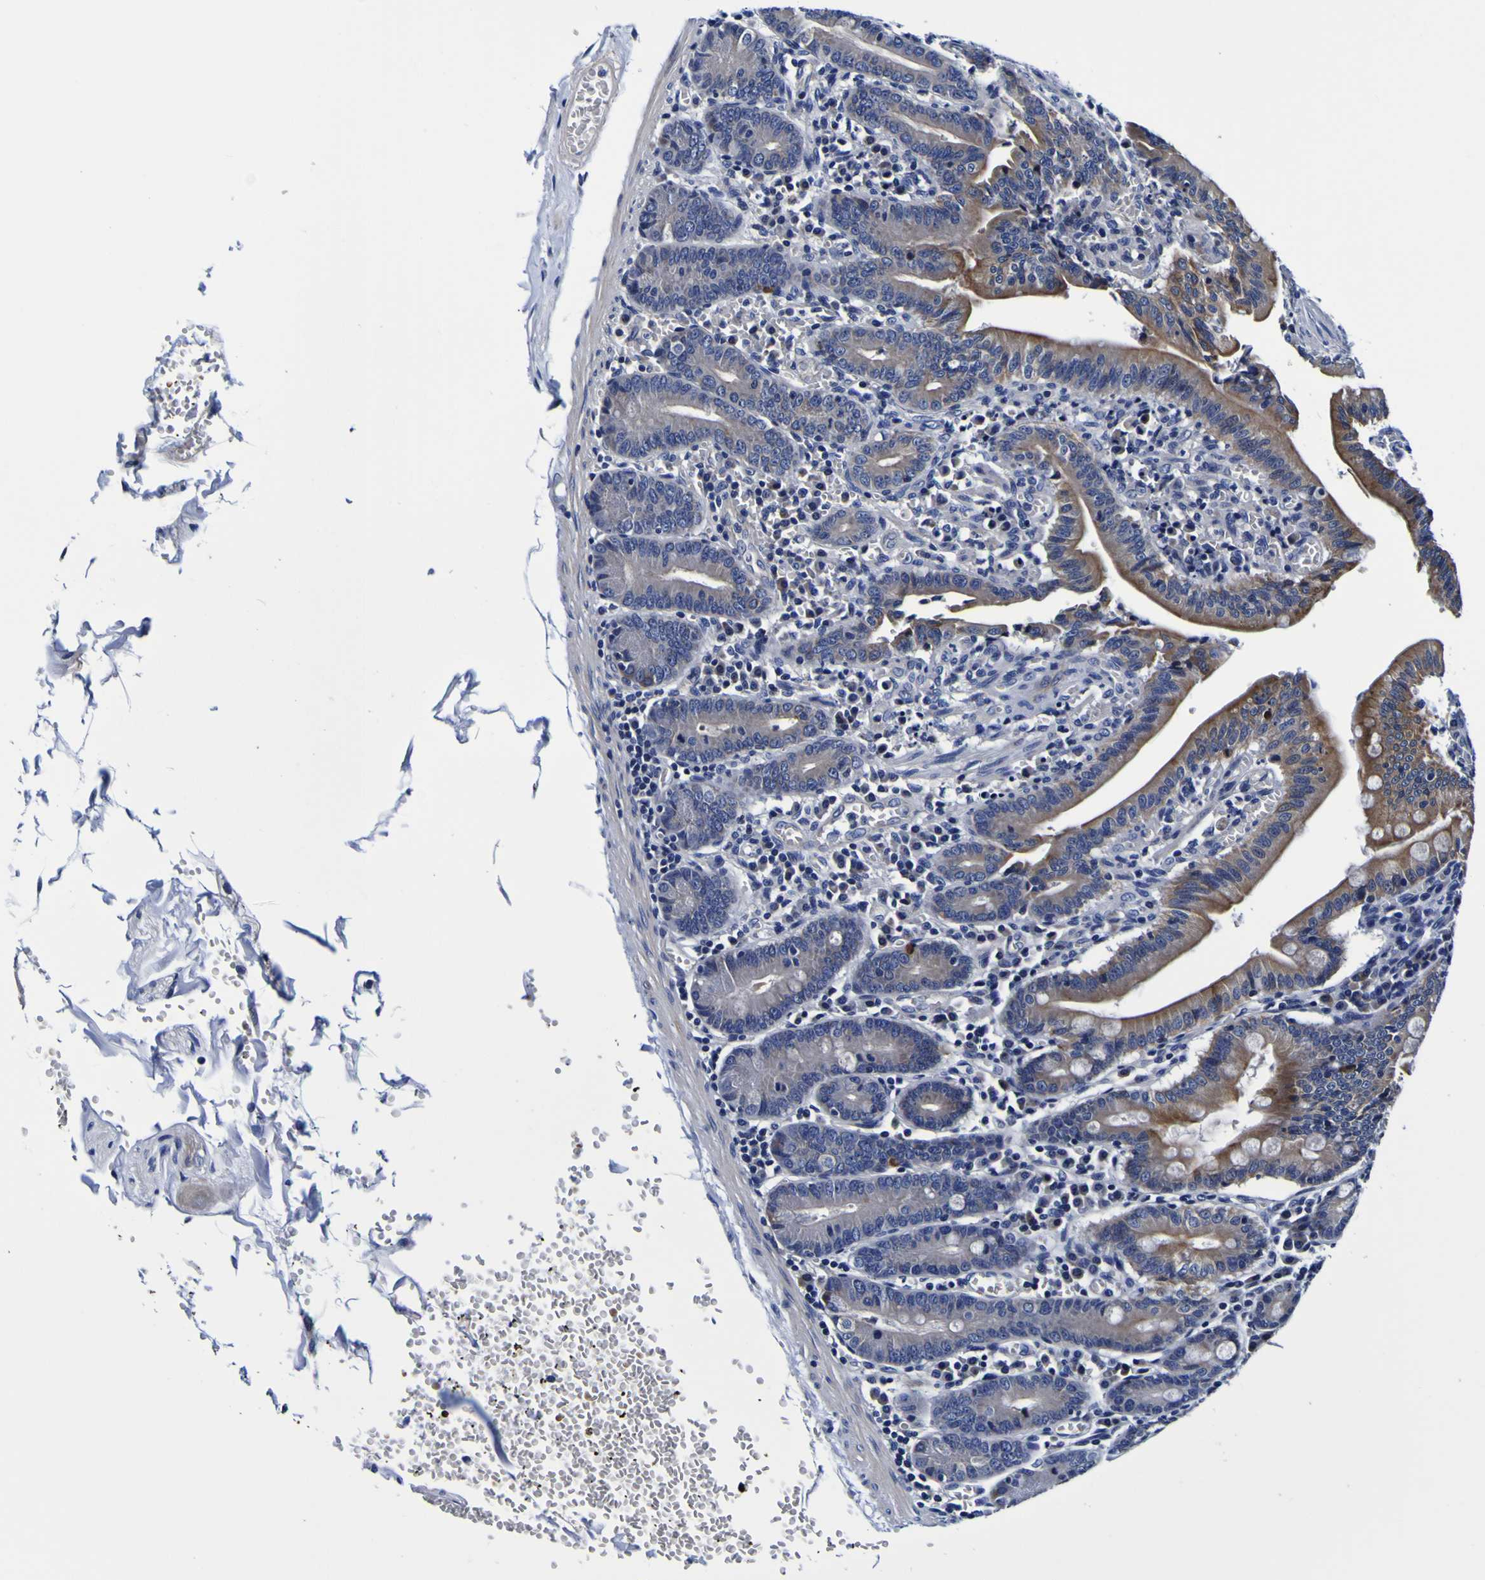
{"staining": {"intensity": "strong", "quantity": ">75%", "location": "cytoplasmic/membranous"}, "tissue": "small intestine", "cell_type": "Glandular cells", "image_type": "normal", "snomed": [{"axis": "morphology", "description": "Normal tissue, NOS"}, {"axis": "topography", "description": "Small intestine"}], "caption": "Immunohistochemistry (IHC) histopathology image of unremarkable small intestine stained for a protein (brown), which shows high levels of strong cytoplasmic/membranous positivity in approximately >75% of glandular cells.", "gene": "PDLIM4", "patient": {"sex": "male", "age": 71}}